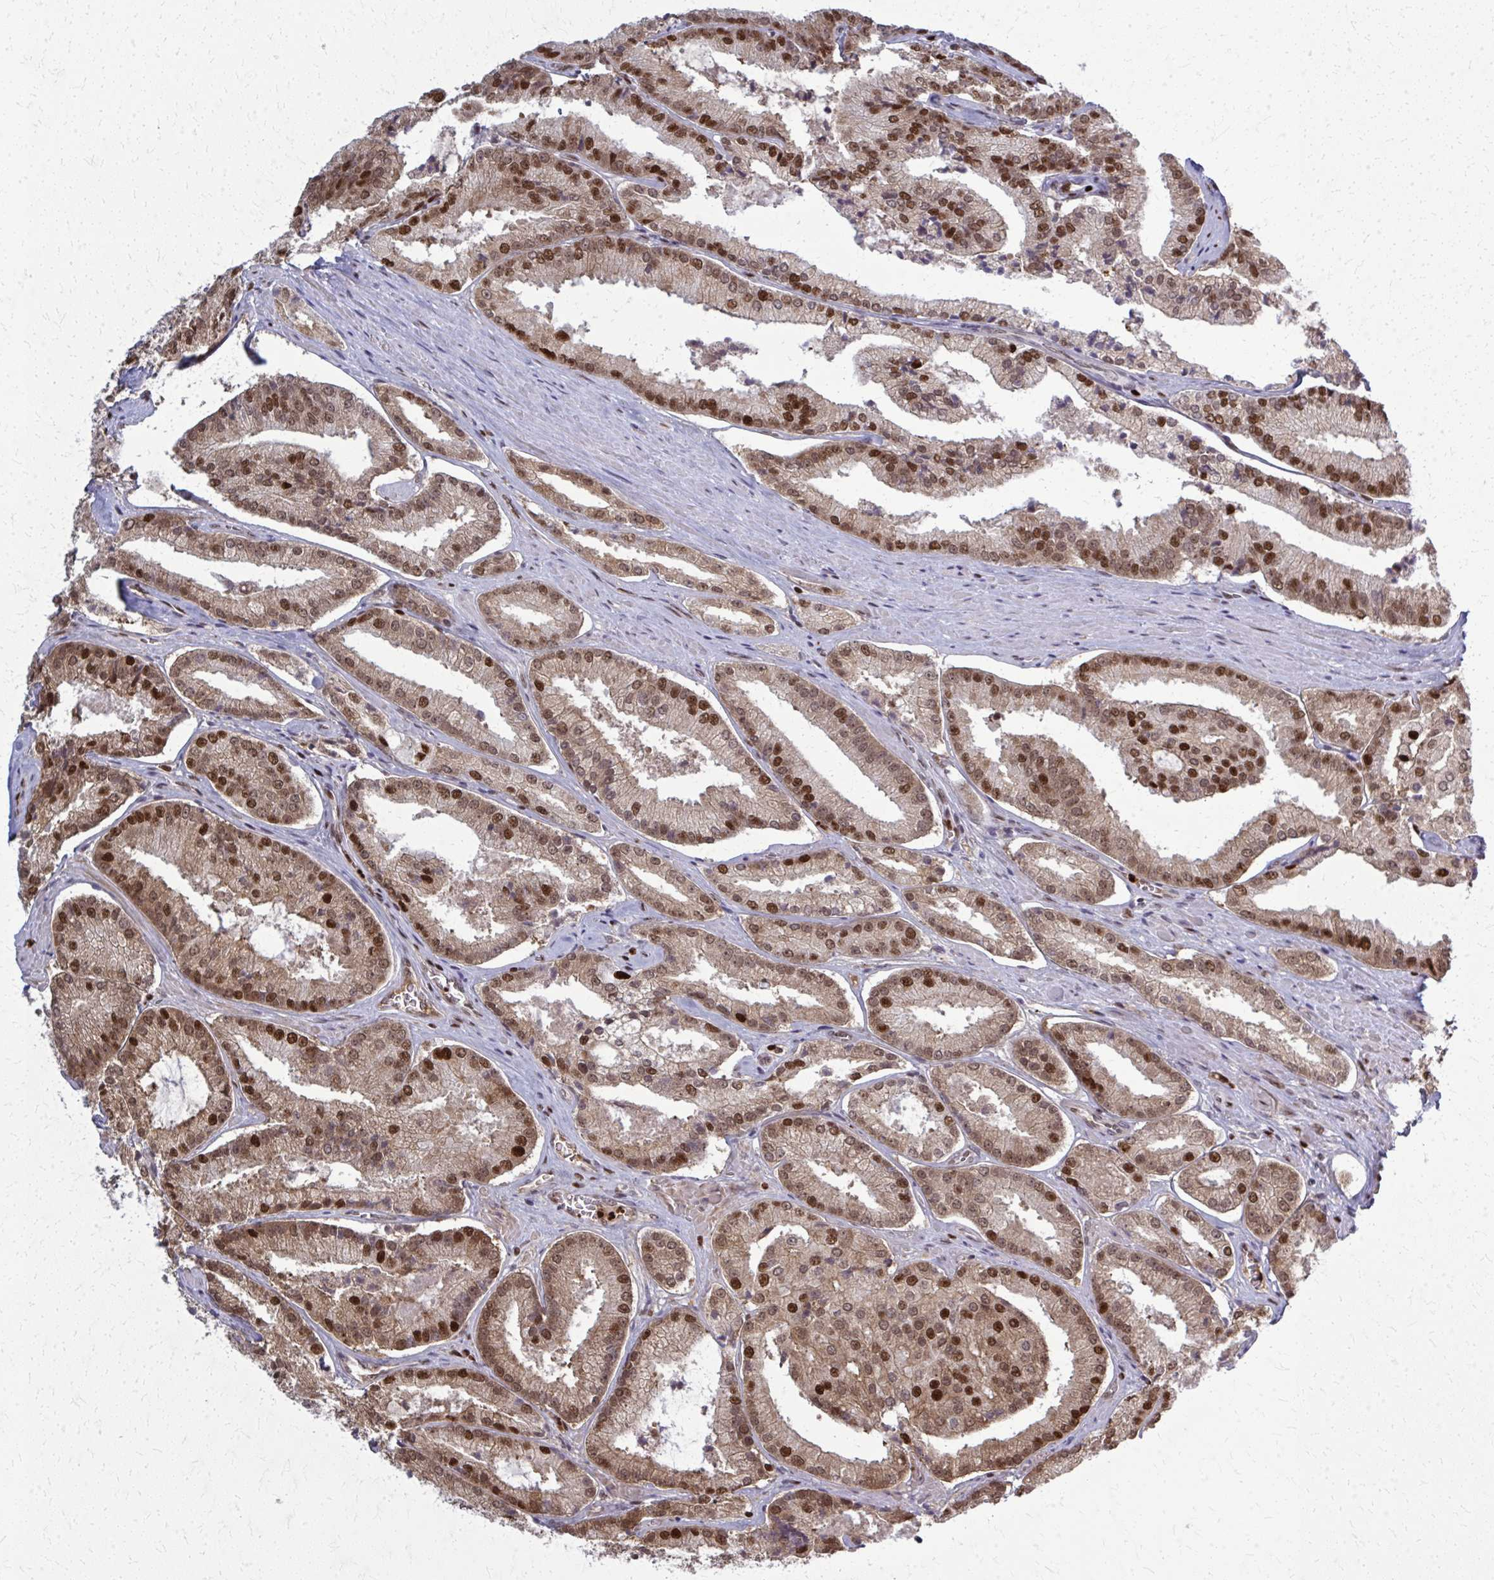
{"staining": {"intensity": "strong", "quantity": ">75%", "location": "cytoplasmic/membranous,nuclear"}, "tissue": "prostate cancer", "cell_type": "Tumor cells", "image_type": "cancer", "snomed": [{"axis": "morphology", "description": "Adenocarcinoma, High grade"}, {"axis": "topography", "description": "Prostate"}], "caption": "The histopathology image shows staining of high-grade adenocarcinoma (prostate), revealing strong cytoplasmic/membranous and nuclear protein staining (brown color) within tumor cells. The protein of interest is stained brown, and the nuclei are stained in blue (DAB IHC with brightfield microscopy, high magnification).", "gene": "ZNF559", "patient": {"sex": "male", "age": 73}}